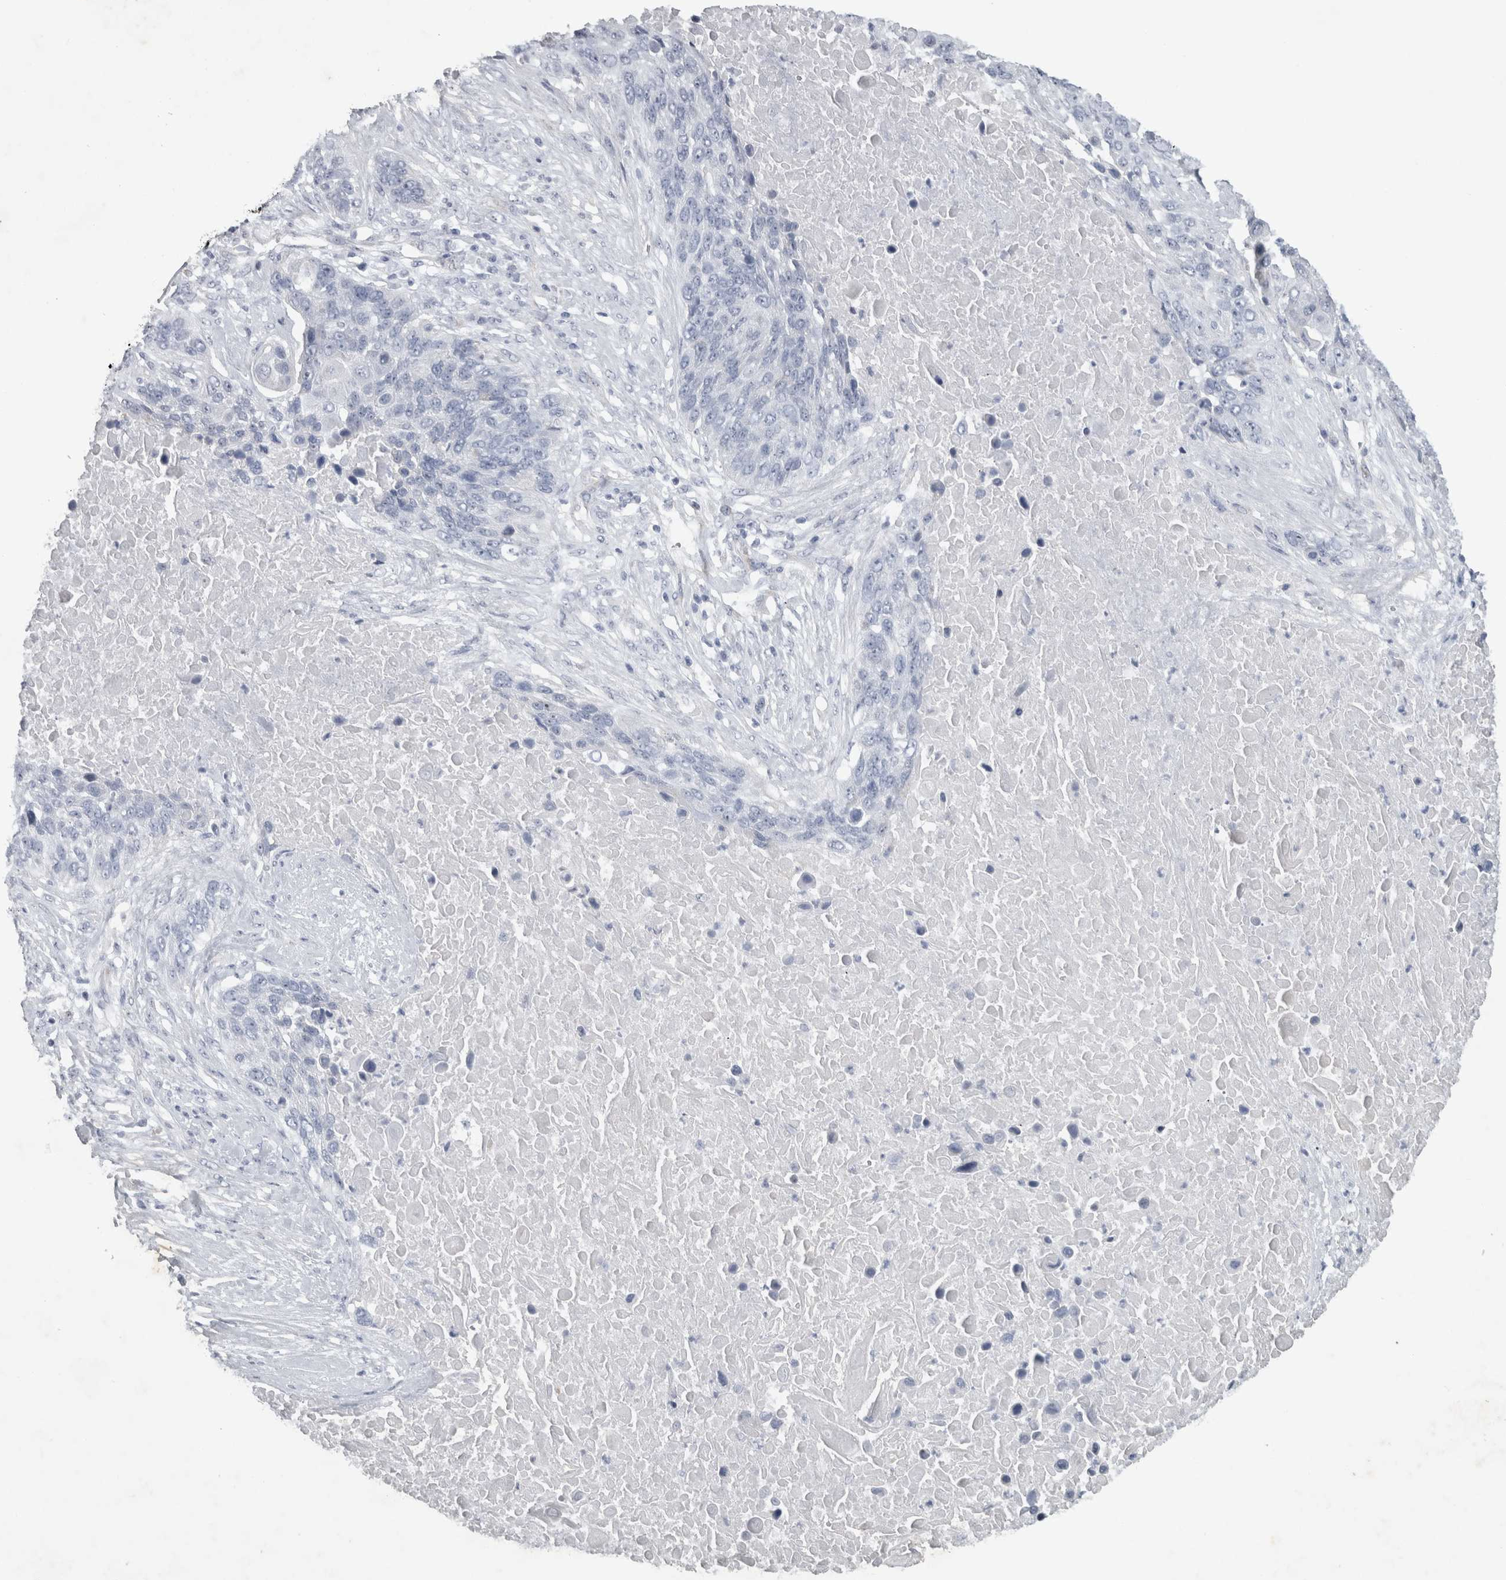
{"staining": {"intensity": "negative", "quantity": "none", "location": "none"}, "tissue": "lung cancer", "cell_type": "Tumor cells", "image_type": "cancer", "snomed": [{"axis": "morphology", "description": "Squamous cell carcinoma, NOS"}, {"axis": "topography", "description": "Lung"}], "caption": "Immunohistochemistry photomicrograph of neoplastic tissue: human squamous cell carcinoma (lung) stained with DAB reveals no significant protein positivity in tumor cells.", "gene": "FXYD7", "patient": {"sex": "male", "age": 66}}